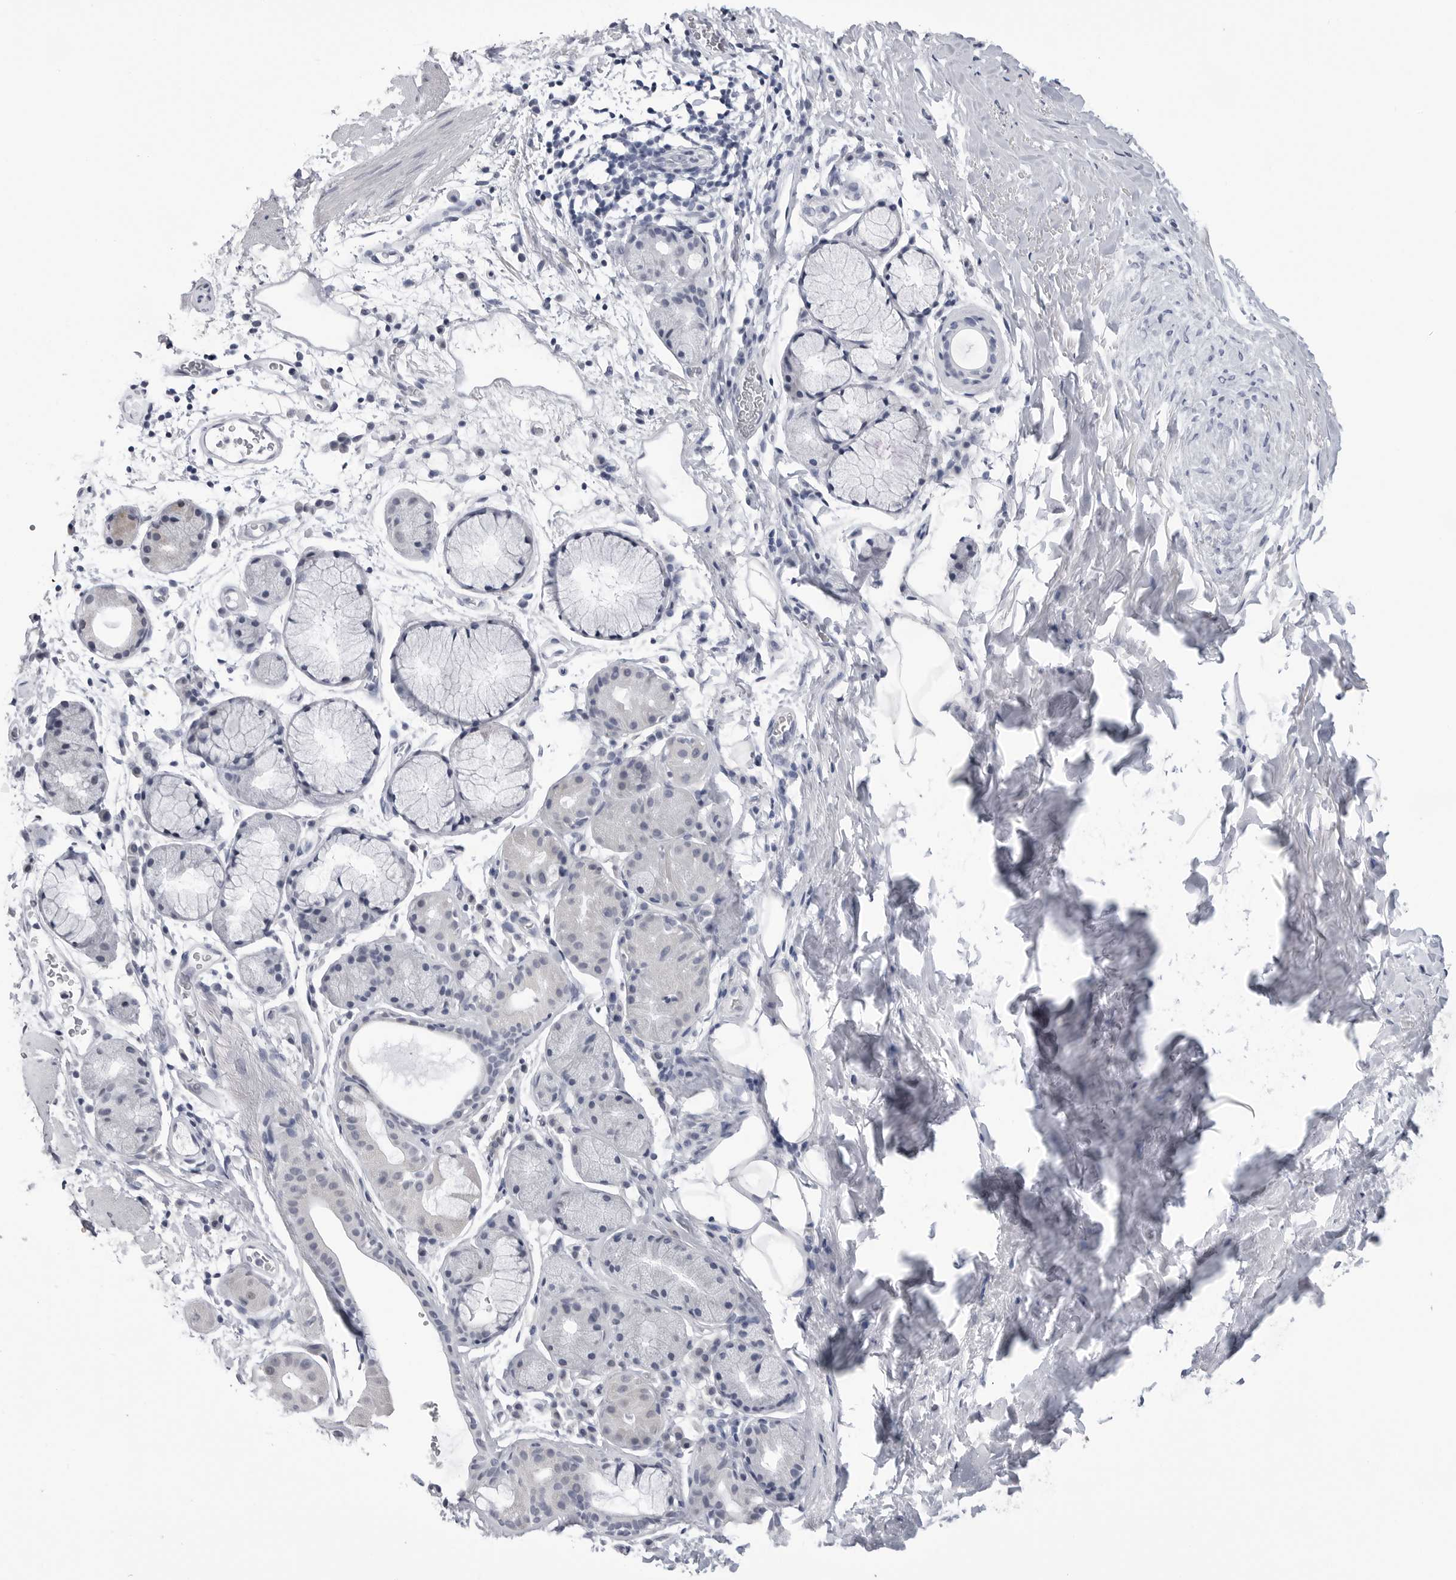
{"staining": {"intensity": "negative", "quantity": "none", "location": "none"}, "tissue": "bronchus", "cell_type": "Respiratory epithelial cells", "image_type": "normal", "snomed": [{"axis": "morphology", "description": "Normal tissue, NOS"}, {"axis": "topography", "description": "Cartilage tissue"}, {"axis": "topography", "description": "Bronchus"}], "caption": "Respiratory epithelial cells are negative for protein expression in benign human bronchus. The staining is performed using DAB (3,3'-diaminobenzidine) brown chromogen with nuclei counter-stained in using hematoxylin.", "gene": "PGA3", "patient": {"sex": "female", "age": 53}}